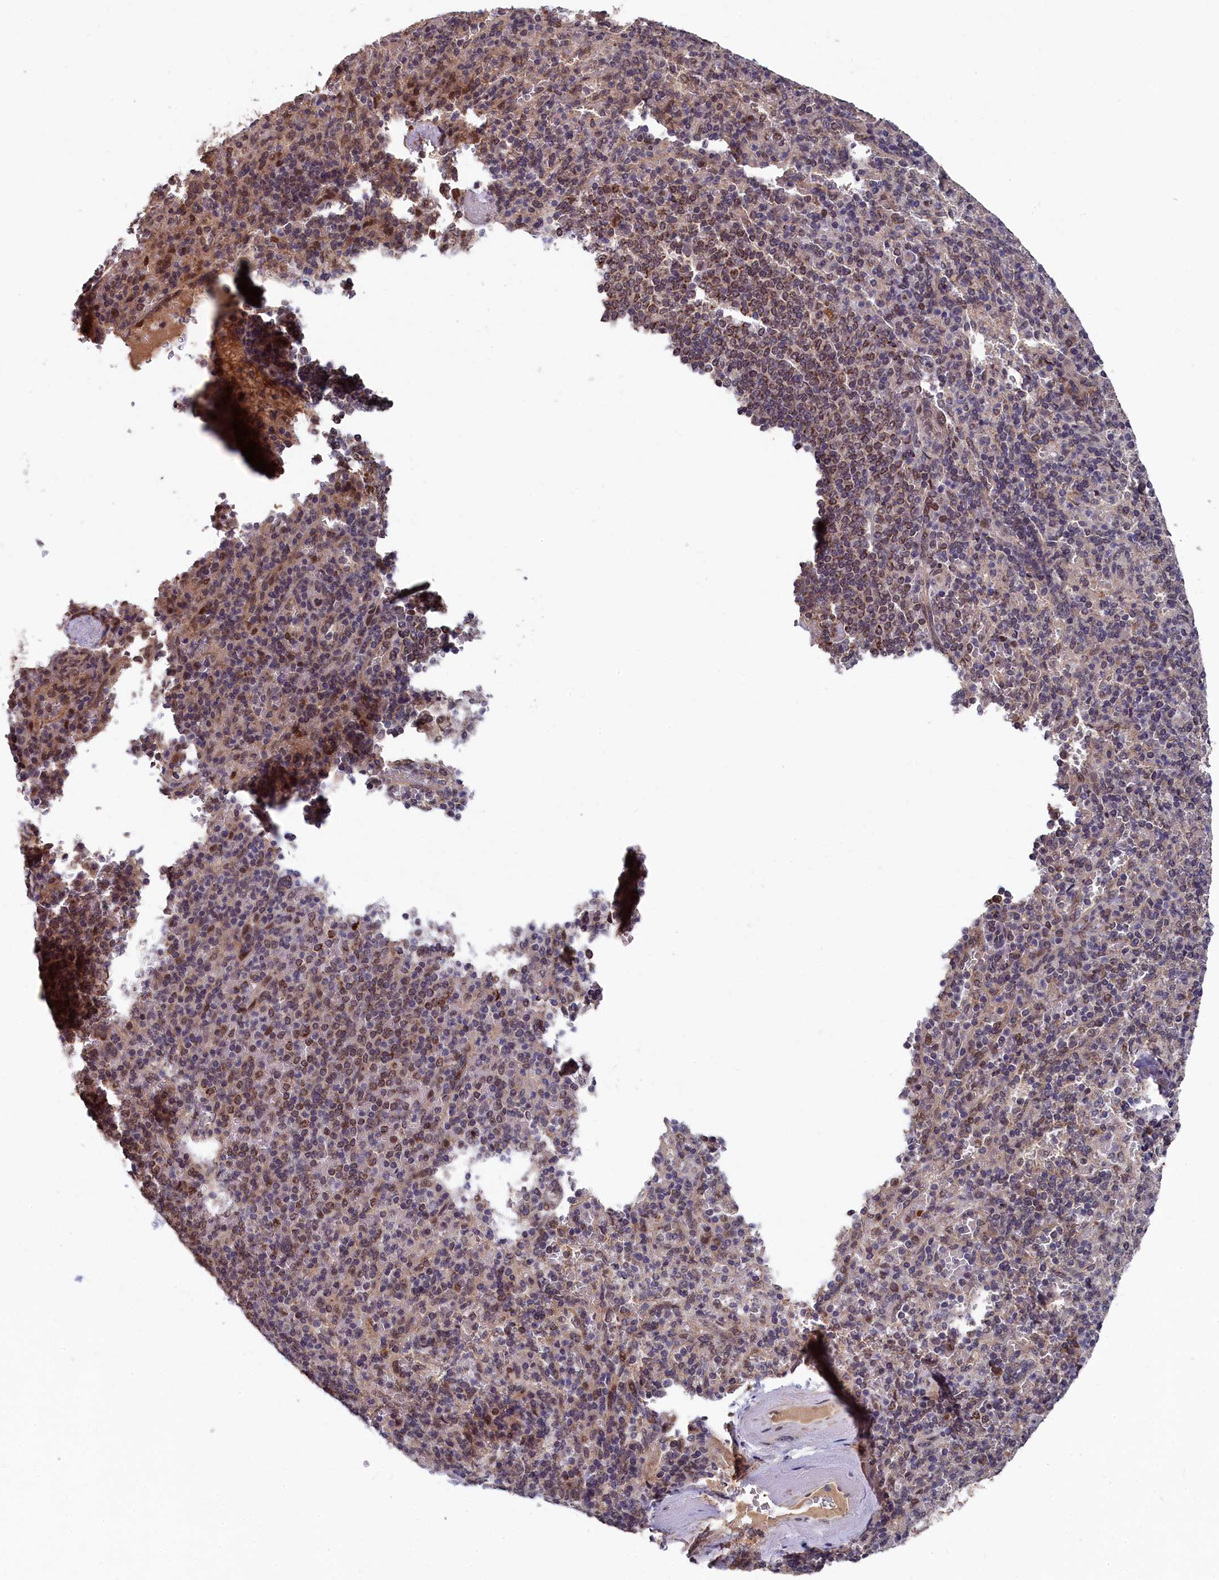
{"staining": {"intensity": "moderate", "quantity": "<25%", "location": "nuclear"}, "tissue": "spleen", "cell_type": "Cells in red pulp", "image_type": "normal", "snomed": [{"axis": "morphology", "description": "Normal tissue, NOS"}, {"axis": "topography", "description": "Spleen"}], "caption": "Cells in red pulp demonstrate low levels of moderate nuclear positivity in about <25% of cells in benign human spleen. (Brightfield microscopy of DAB IHC at high magnification).", "gene": "CLPX", "patient": {"sex": "male", "age": 82}}